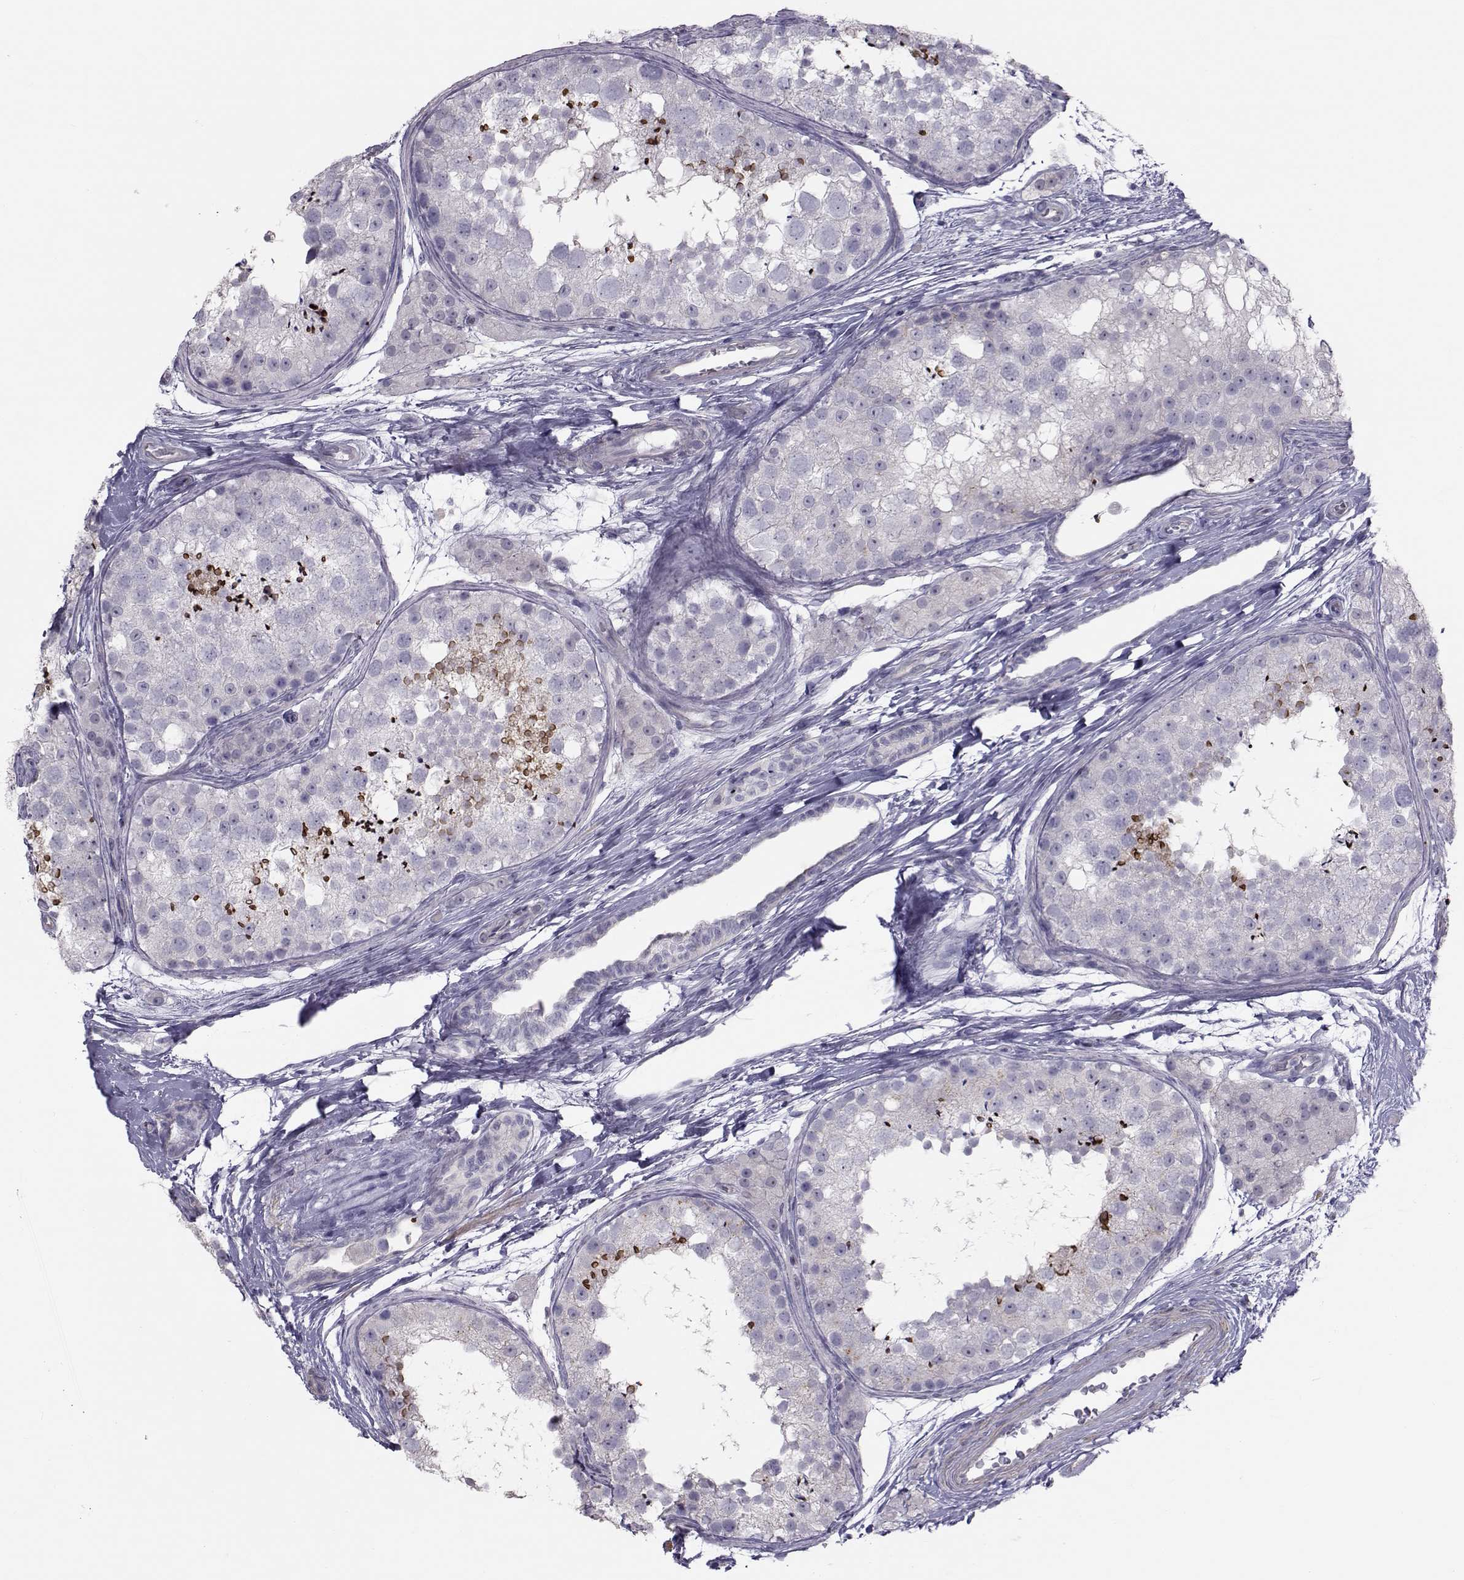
{"staining": {"intensity": "strong", "quantity": "<25%", "location": "cytoplasmic/membranous"}, "tissue": "testis", "cell_type": "Cells in seminiferous ducts", "image_type": "normal", "snomed": [{"axis": "morphology", "description": "Normal tissue, NOS"}, {"axis": "topography", "description": "Testis"}], "caption": "Immunohistochemical staining of benign human testis demonstrates strong cytoplasmic/membranous protein expression in about <25% of cells in seminiferous ducts. The staining was performed using DAB, with brown indicating positive protein expression. Nuclei are stained blue with hematoxylin.", "gene": "GARIN3", "patient": {"sex": "male", "age": 41}}